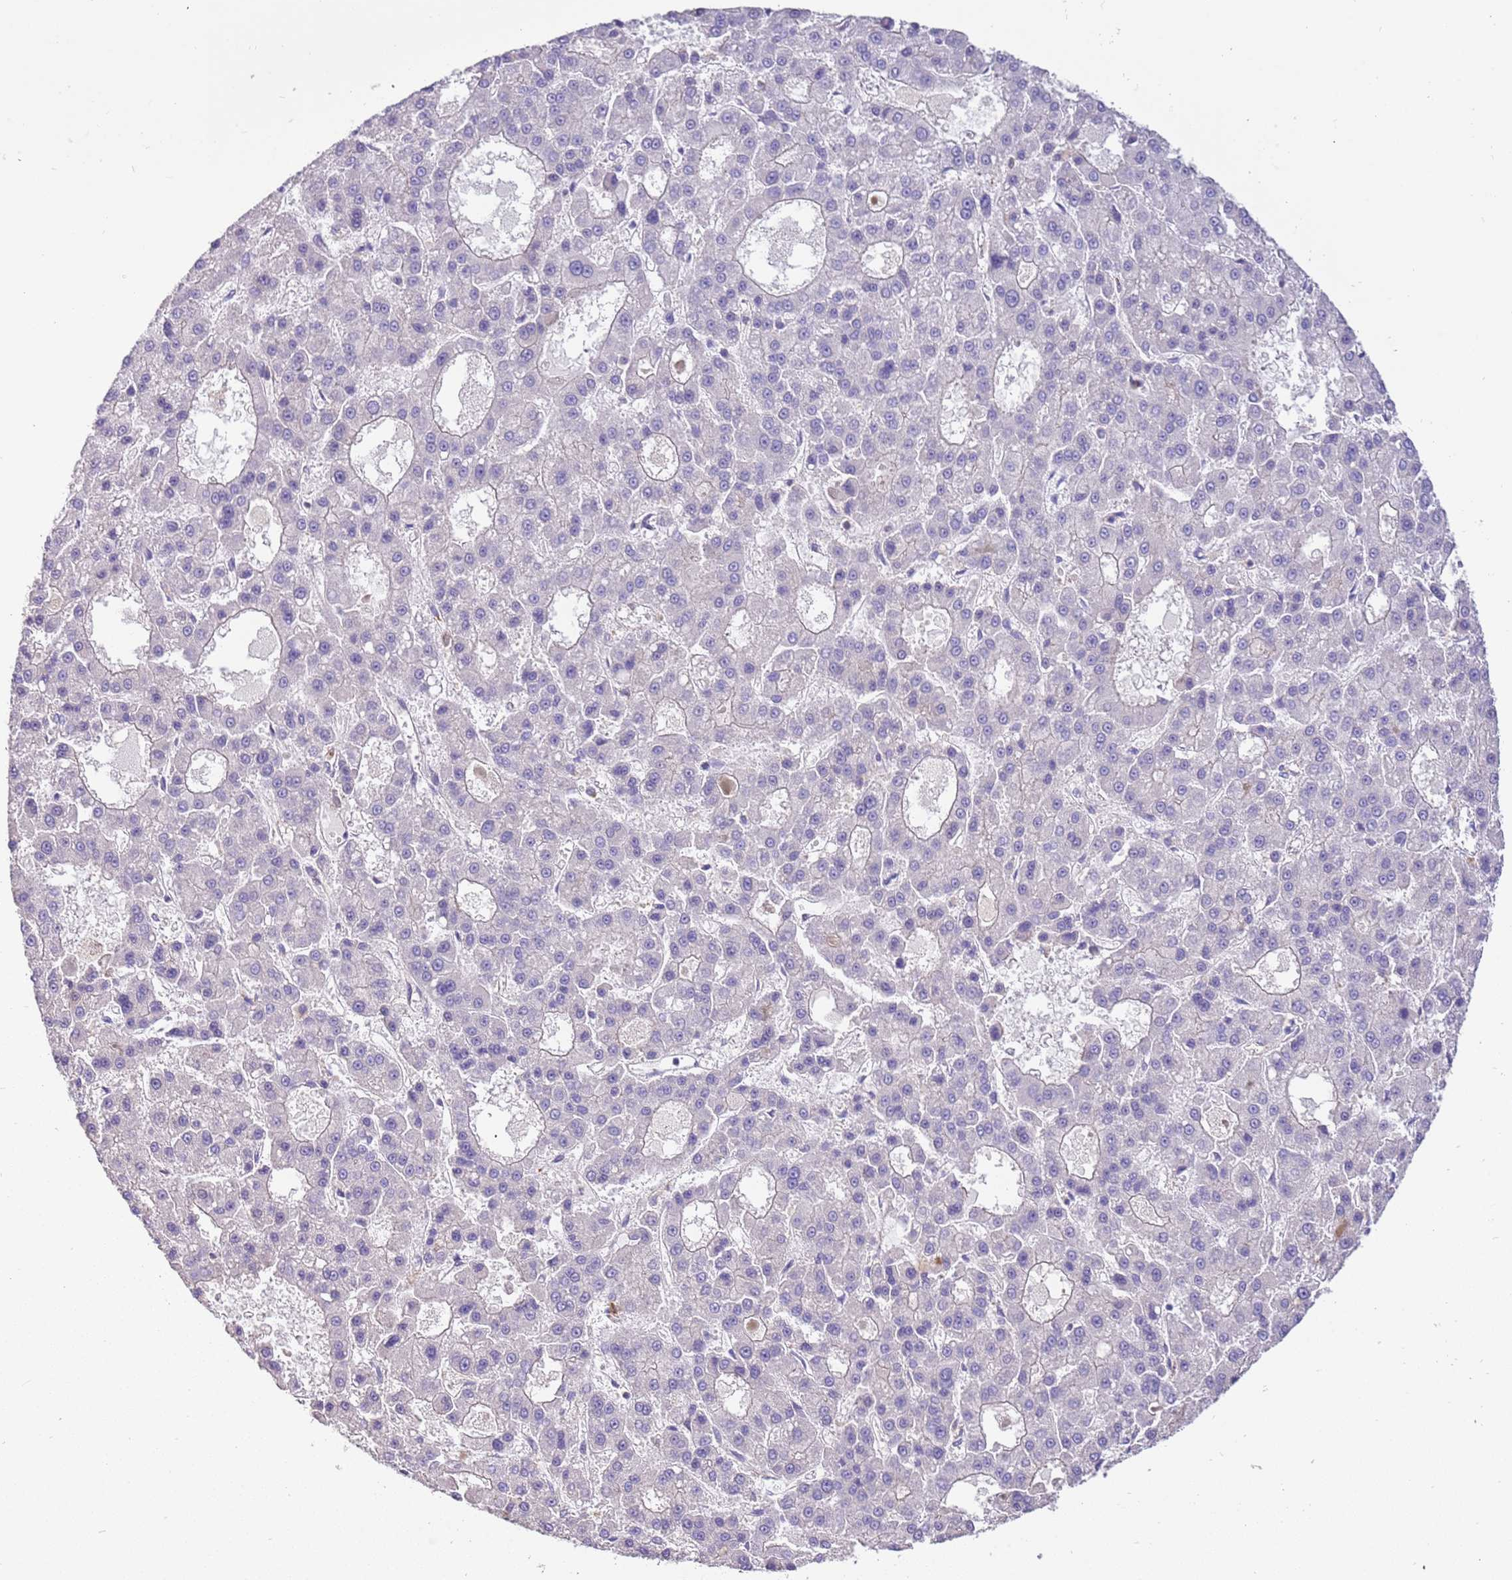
{"staining": {"intensity": "negative", "quantity": "none", "location": "none"}, "tissue": "liver cancer", "cell_type": "Tumor cells", "image_type": "cancer", "snomed": [{"axis": "morphology", "description": "Carcinoma, Hepatocellular, NOS"}, {"axis": "topography", "description": "Liver"}], "caption": "Immunohistochemistry micrograph of neoplastic tissue: liver cancer (hepatocellular carcinoma) stained with DAB (3,3'-diaminobenzidine) exhibits no significant protein staining in tumor cells.", "gene": "NAALADL1", "patient": {"sex": "male", "age": 70}}